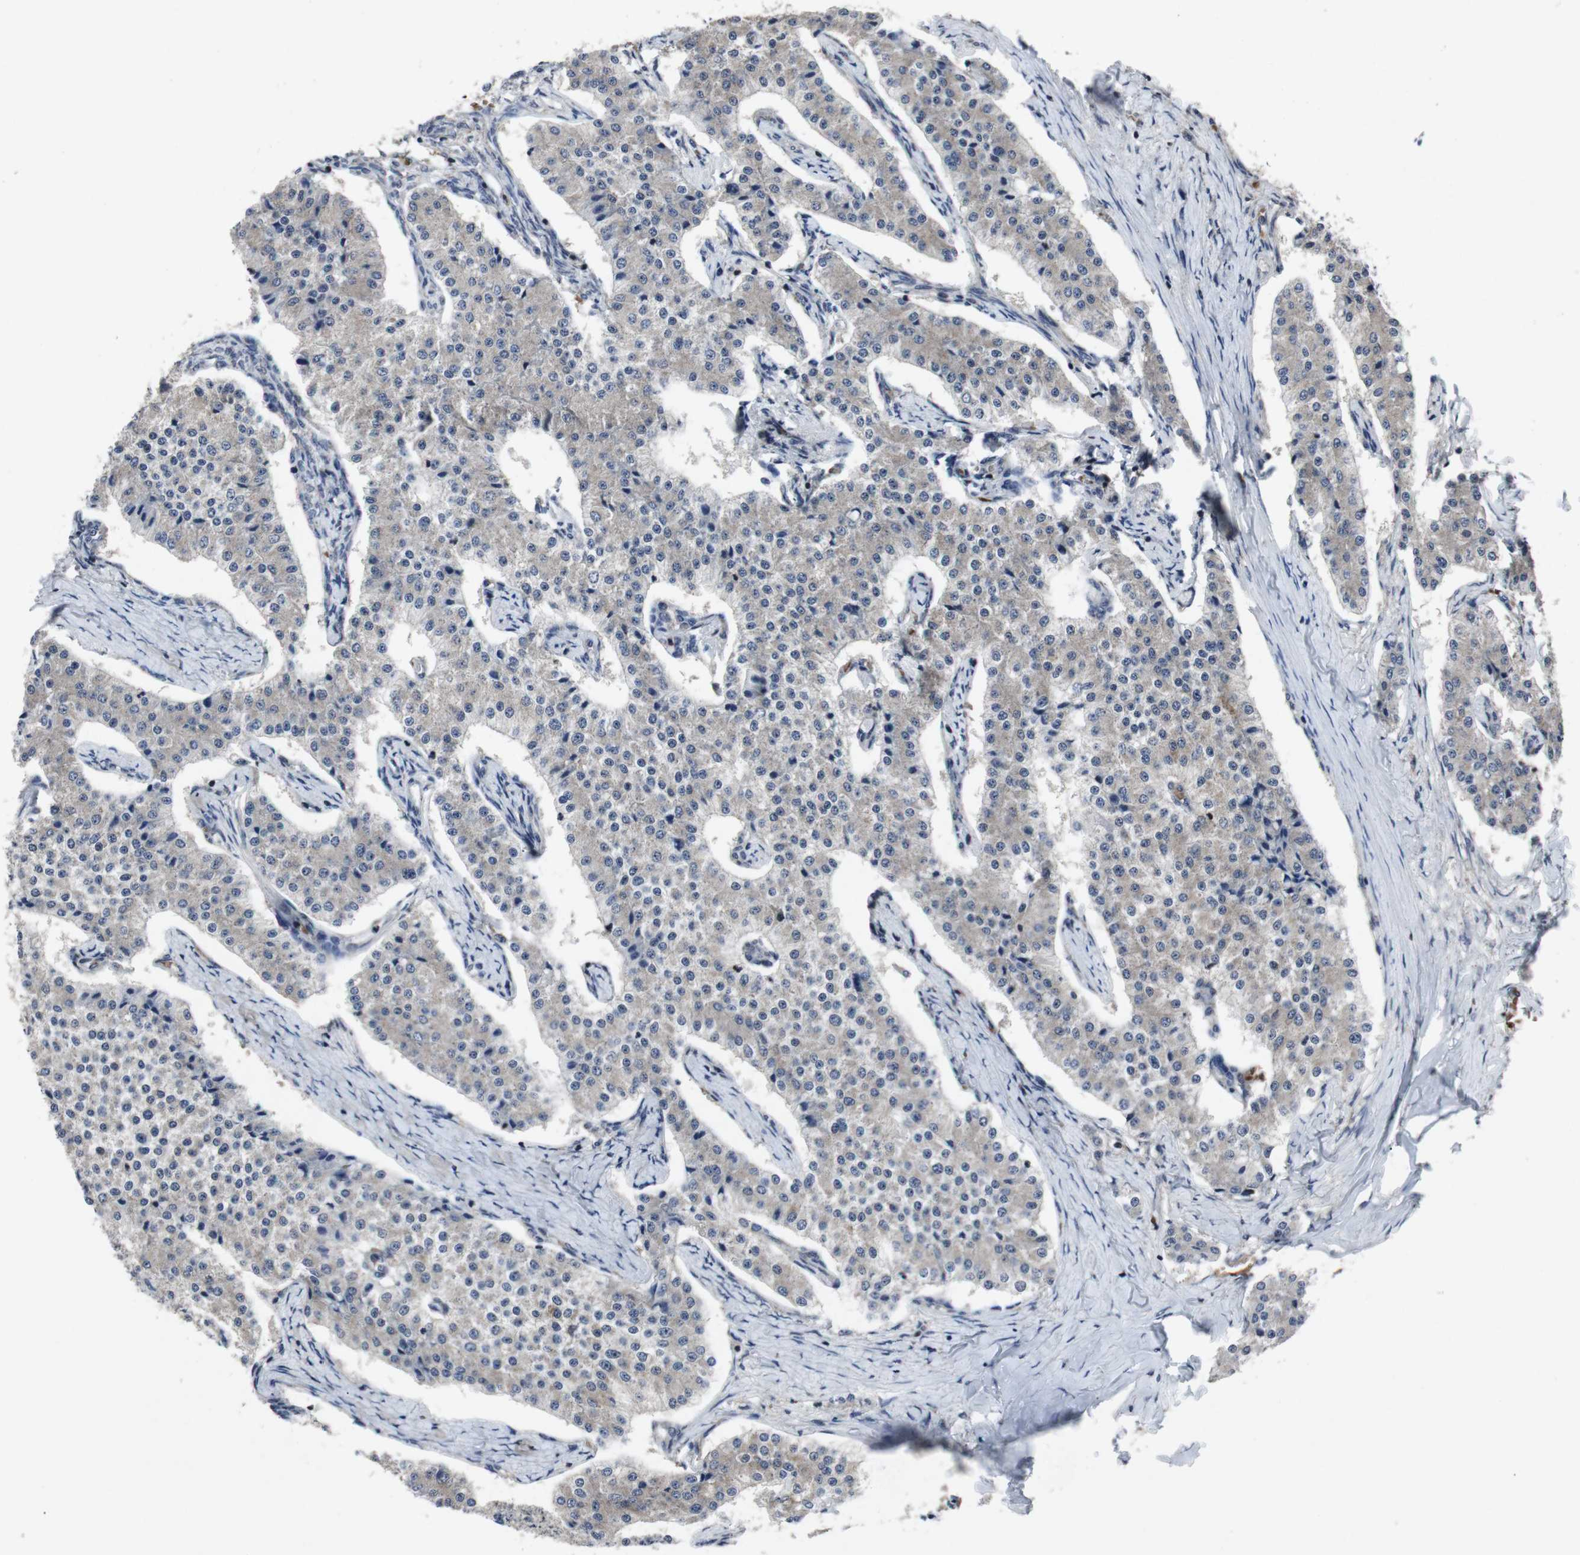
{"staining": {"intensity": "weak", "quantity": "25%-75%", "location": "cytoplasmic/membranous"}, "tissue": "carcinoid", "cell_type": "Tumor cells", "image_type": "cancer", "snomed": [{"axis": "morphology", "description": "Carcinoid, malignant, NOS"}, {"axis": "topography", "description": "Colon"}], "caption": "High-magnification brightfield microscopy of carcinoid stained with DAB (3,3'-diaminobenzidine) (brown) and counterstained with hematoxylin (blue). tumor cells exhibit weak cytoplasmic/membranous staining is appreciated in about25%-75% of cells.", "gene": "STAT4", "patient": {"sex": "female", "age": 52}}